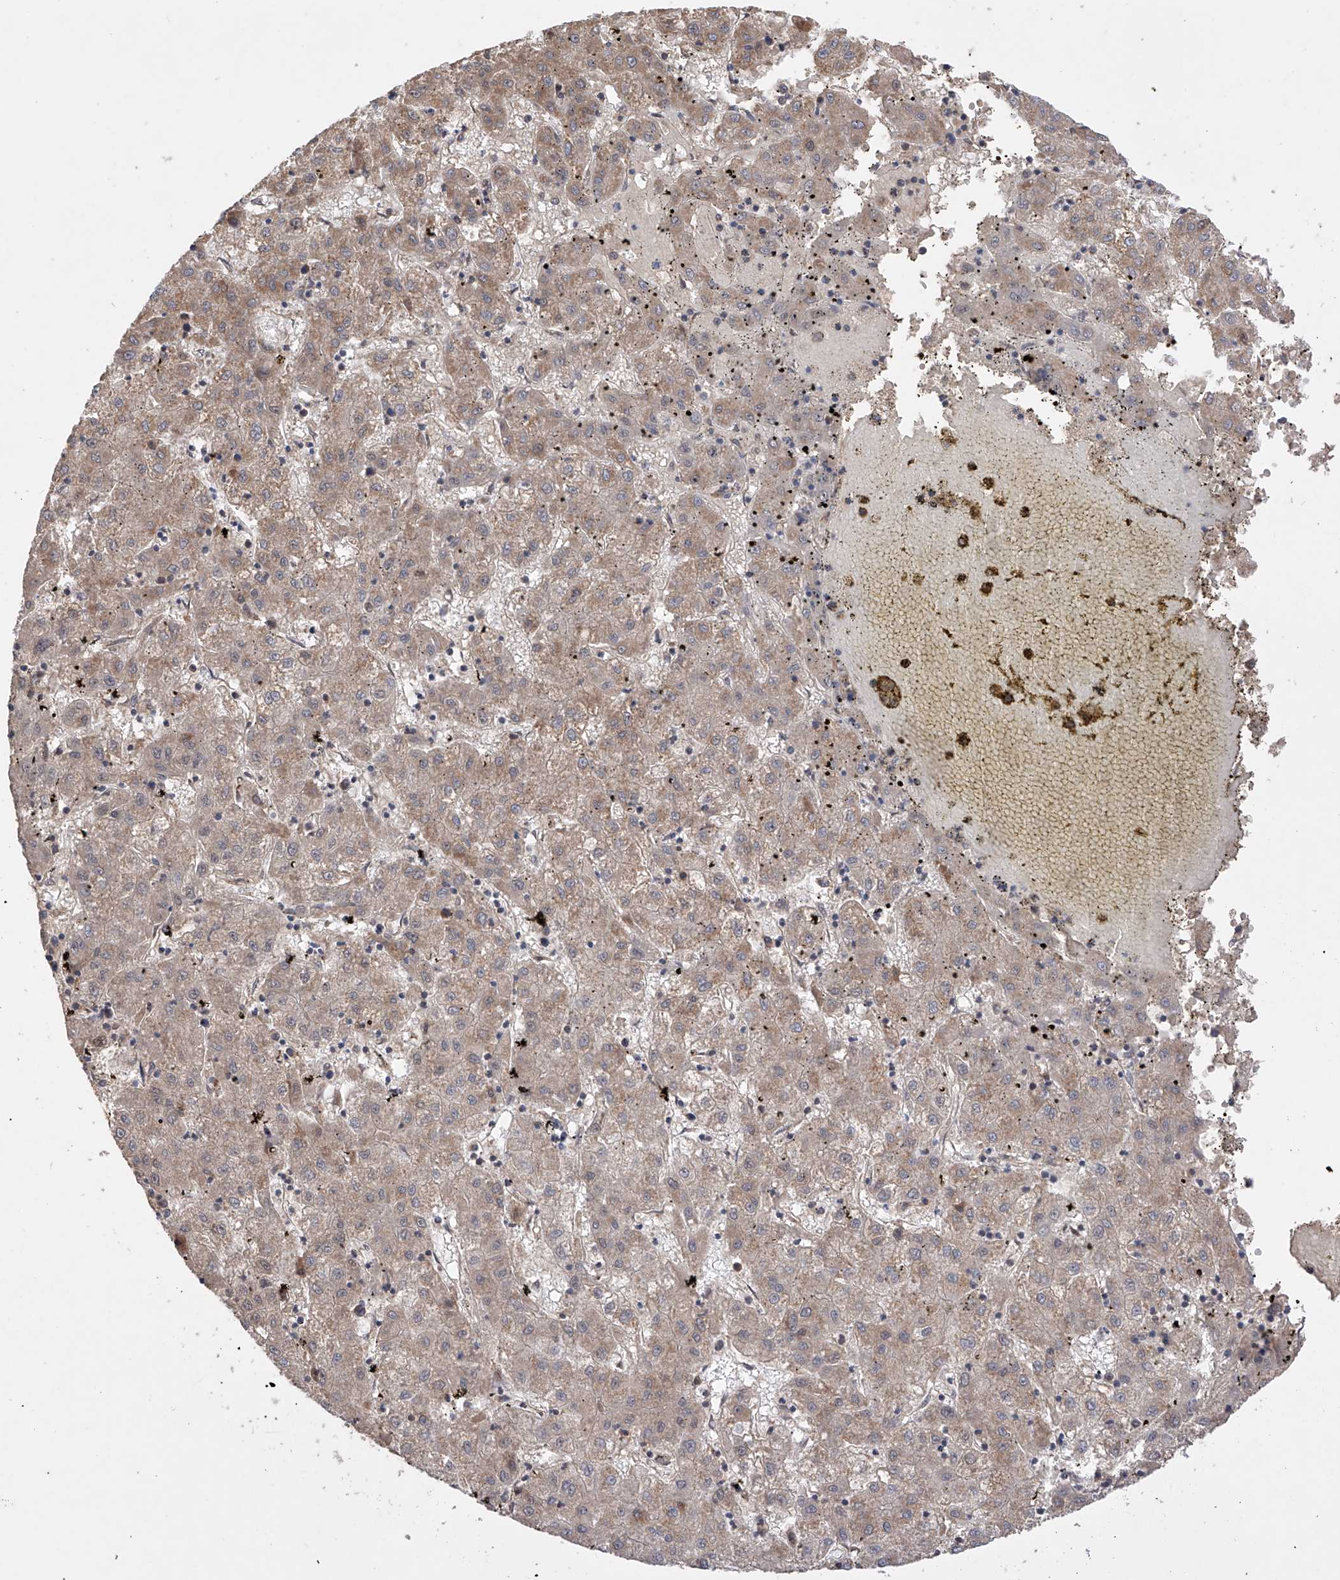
{"staining": {"intensity": "weak", "quantity": ">75%", "location": "cytoplasmic/membranous"}, "tissue": "liver cancer", "cell_type": "Tumor cells", "image_type": "cancer", "snomed": [{"axis": "morphology", "description": "Carcinoma, Hepatocellular, NOS"}, {"axis": "topography", "description": "Liver"}], "caption": "Liver cancer stained for a protein demonstrates weak cytoplasmic/membranous positivity in tumor cells.", "gene": "SDHAF4", "patient": {"sex": "male", "age": 72}}